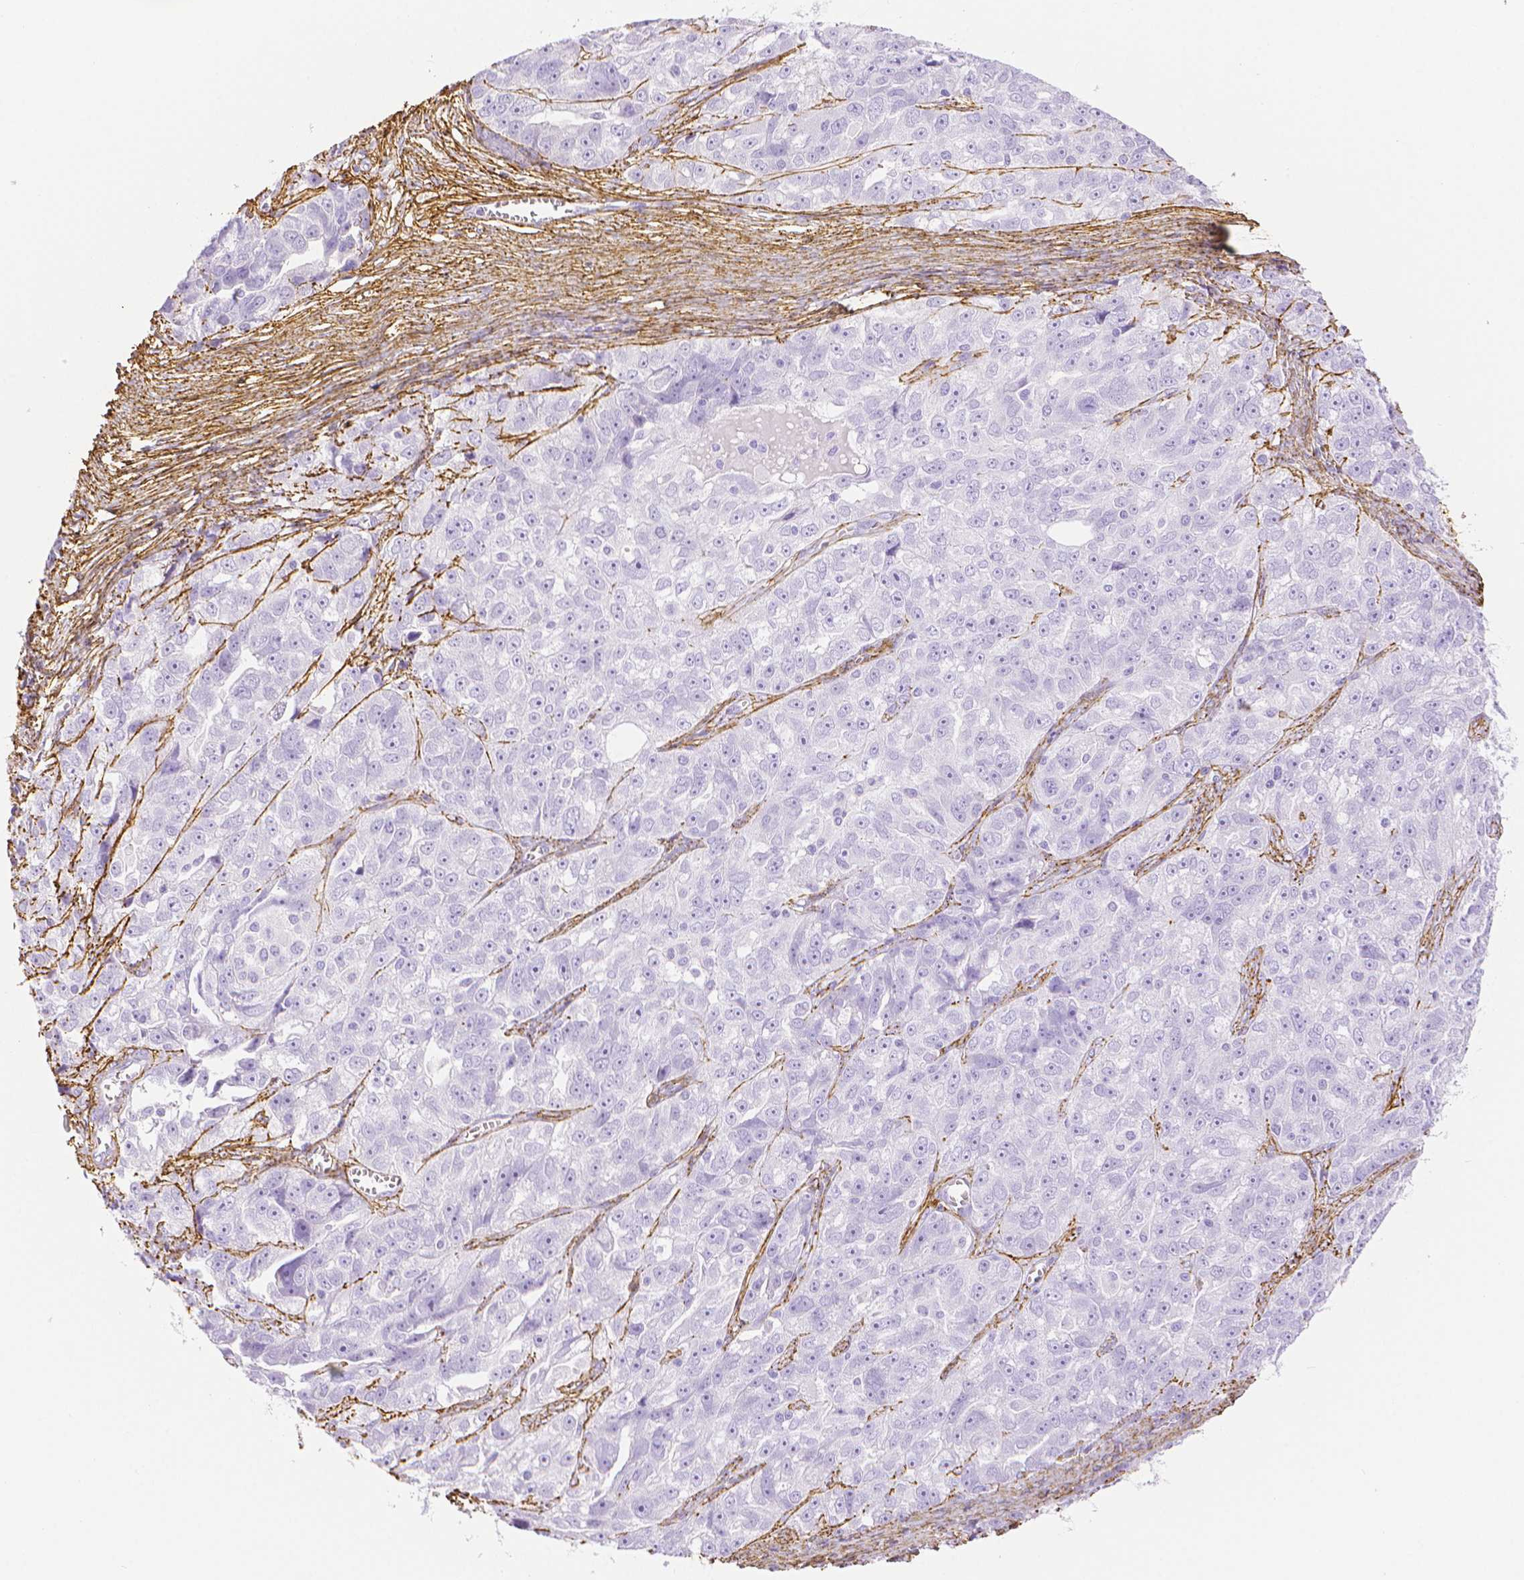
{"staining": {"intensity": "negative", "quantity": "none", "location": "none"}, "tissue": "ovarian cancer", "cell_type": "Tumor cells", "image_type": "cancer", "snomed": [{"axis": "morphology", "description": "Cystadenocarcinoma, serous, NOS"}, {"axis": "topography", "description": "Ovary"}], "caption": "This is an immunohistochemistry (IHC) histopathology image of human ovarian cancer (serous cystadenocarcinoma). There is no staining in tumor cells.", "gene": "FBN1", "patient": {"sex": "female", "age": 51}}